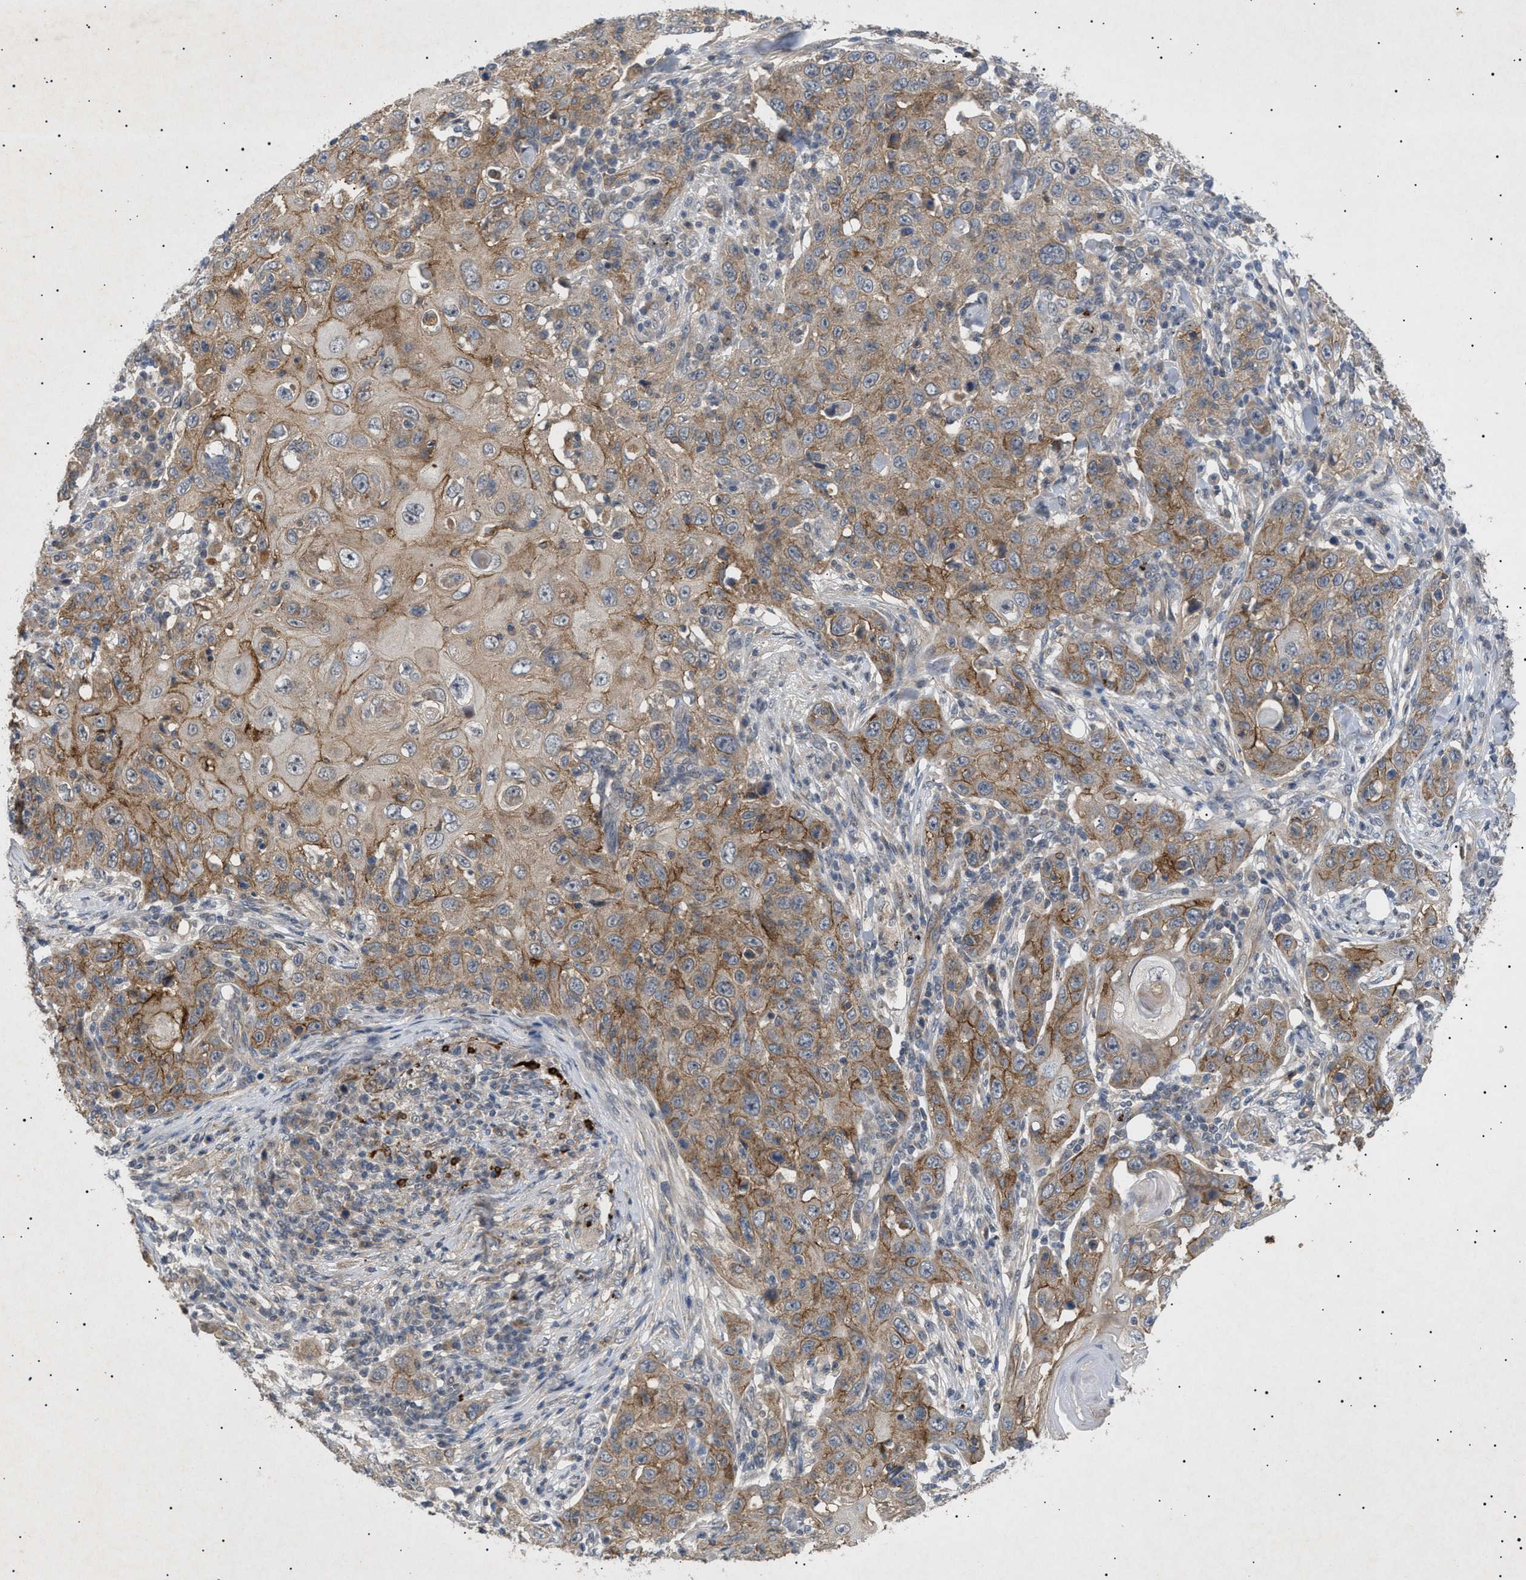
{"staining": {"intensity": "moderate", "quantity": ">75%", "location": "cytoplasmic/membranous"}, "tissue": "skin cancer", "cell_type": "Tumor cells", "image_type": "cancer", "snomed": [{"axis": "morphology", "description": "Squamous cell carcinoma, NOS"}, {"axis": "topography", "description": "Skin"}], "caption": "Immunohistochemistry micrograph of neoplastic tissue: human skin cancer (squamous cell carcinoma) stained using immunohistochemistry (IHC) exhibits medium levels of moderate protein expression localized specifically in the cytoplasmic/membranous of tumor cells, appearing as a cytoplasmic/membranous brown color.", "gene": "SIRT5", "patient": {"sex": "female", "age": 88}}